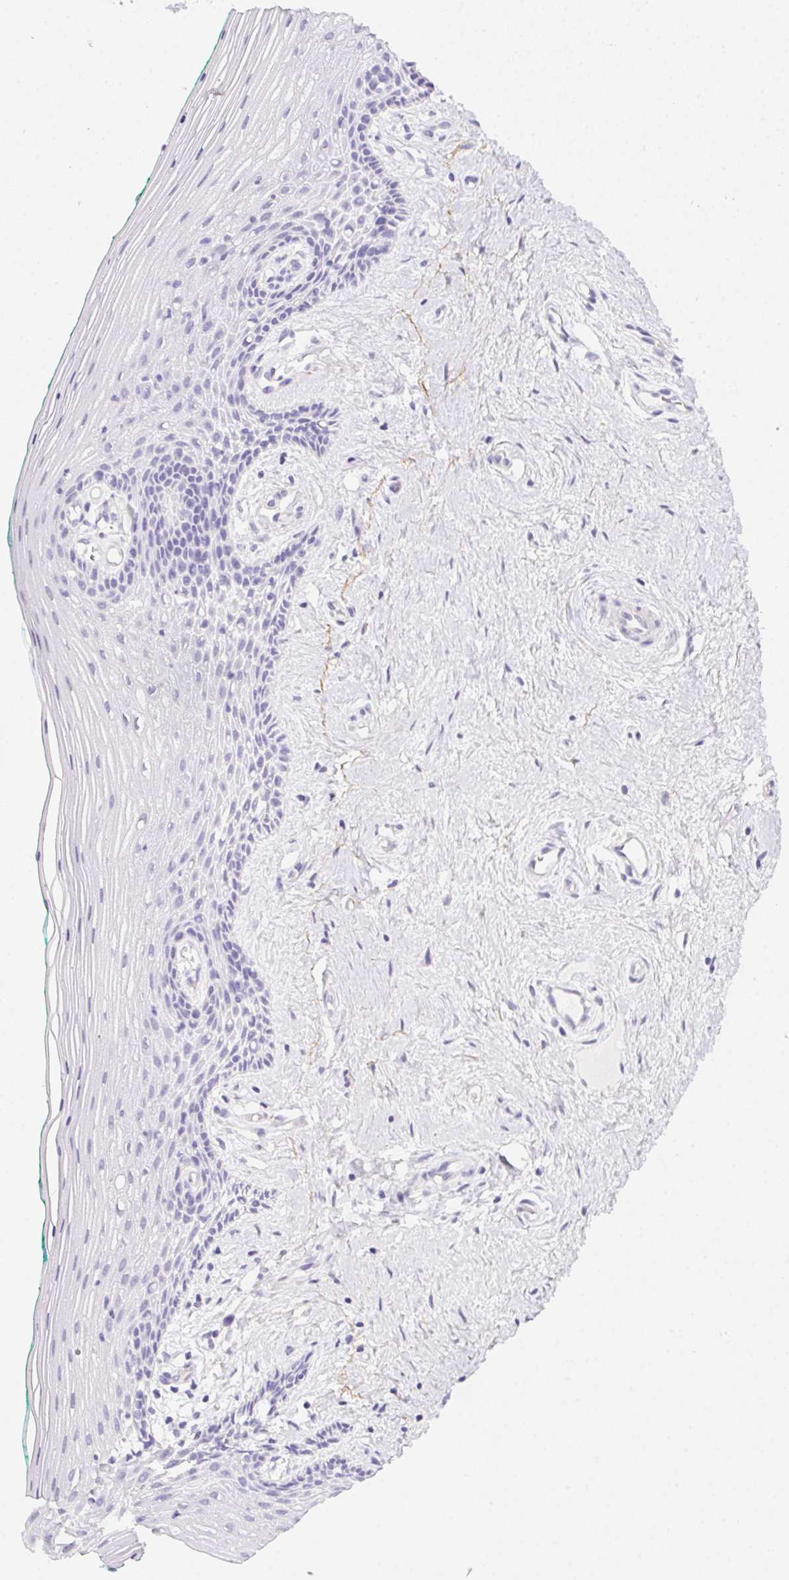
{"staining": {"intensity": "negative", "quantity": "none", "location": "none"}, "tissue": "vagina", "cell_type": "Squamous epithelial cells", "image_type": "normal", "snomed": [{"axis": "morphology", "description": "Normal tissue, NOS"}, {"axis": "topography", "description": "Vagina"}], "caption": "This photomicrograph is of benign vagina stained with IHC to label a protein in brown with the nuclei are counter-stained blue. There is no expression in squamous epithelial cells.", "gene": "MYL4", "patient": {"sex": "female", "age": 45}}